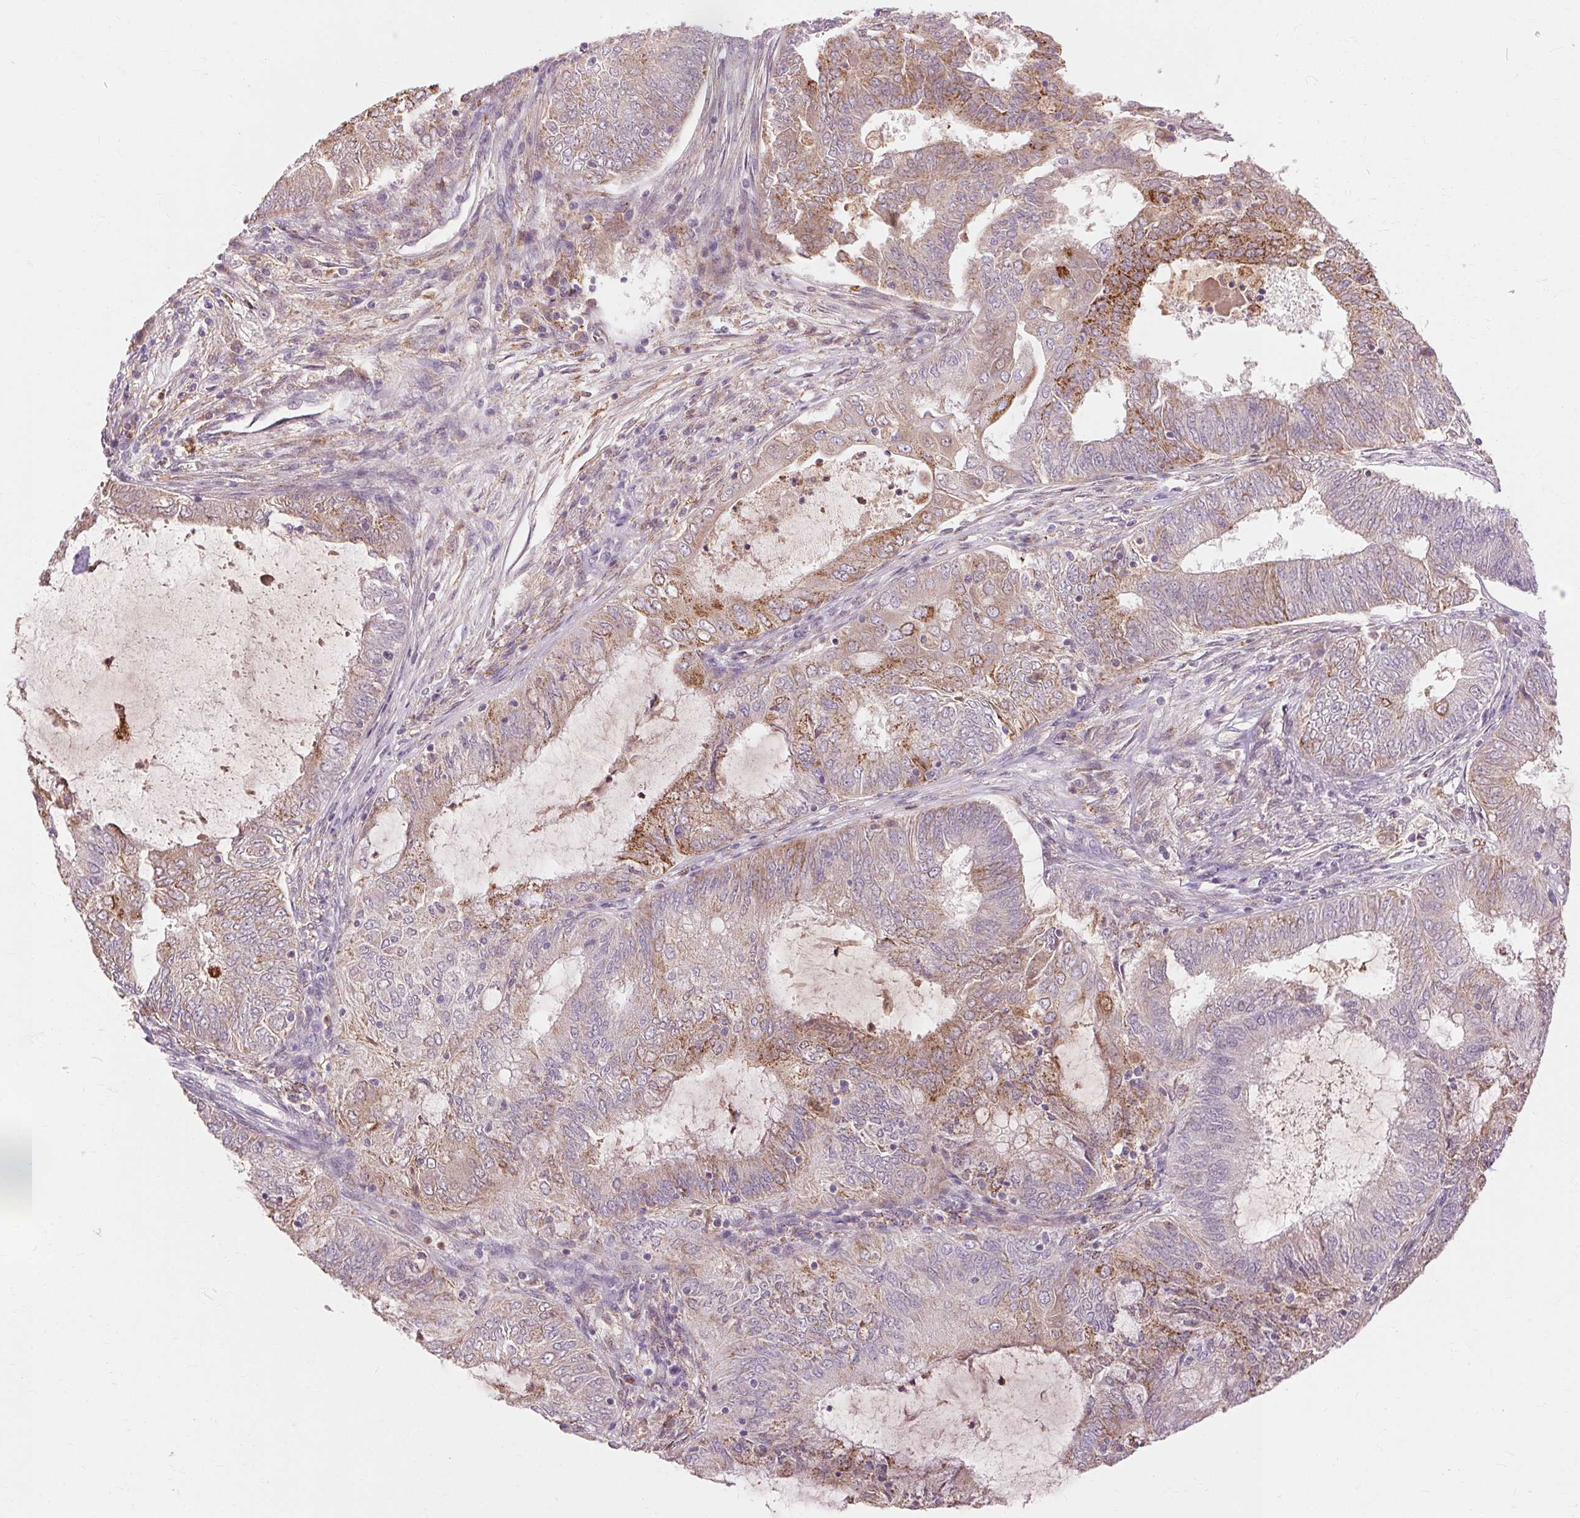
{"staining": {"intensity": "moderate", "quantity": "25%-75%", "location": "cytoplasmic/membranous"}, "tissue": "endometrial cancer", "cell_type": "Tumor cells", "image_type": "cancer", "snomed": [{"axis": "morphology", "description": "Adenocarcinoma, NOS"}, {"axis": "topography", "description": "Endometrium"}], "caption": "Human adenocarcinoma (endometrial) stained with a protein marker reveals moderate staining in tumor cells.", "gene": "REP15", "patient": {"sex": "female", "age": 62}}